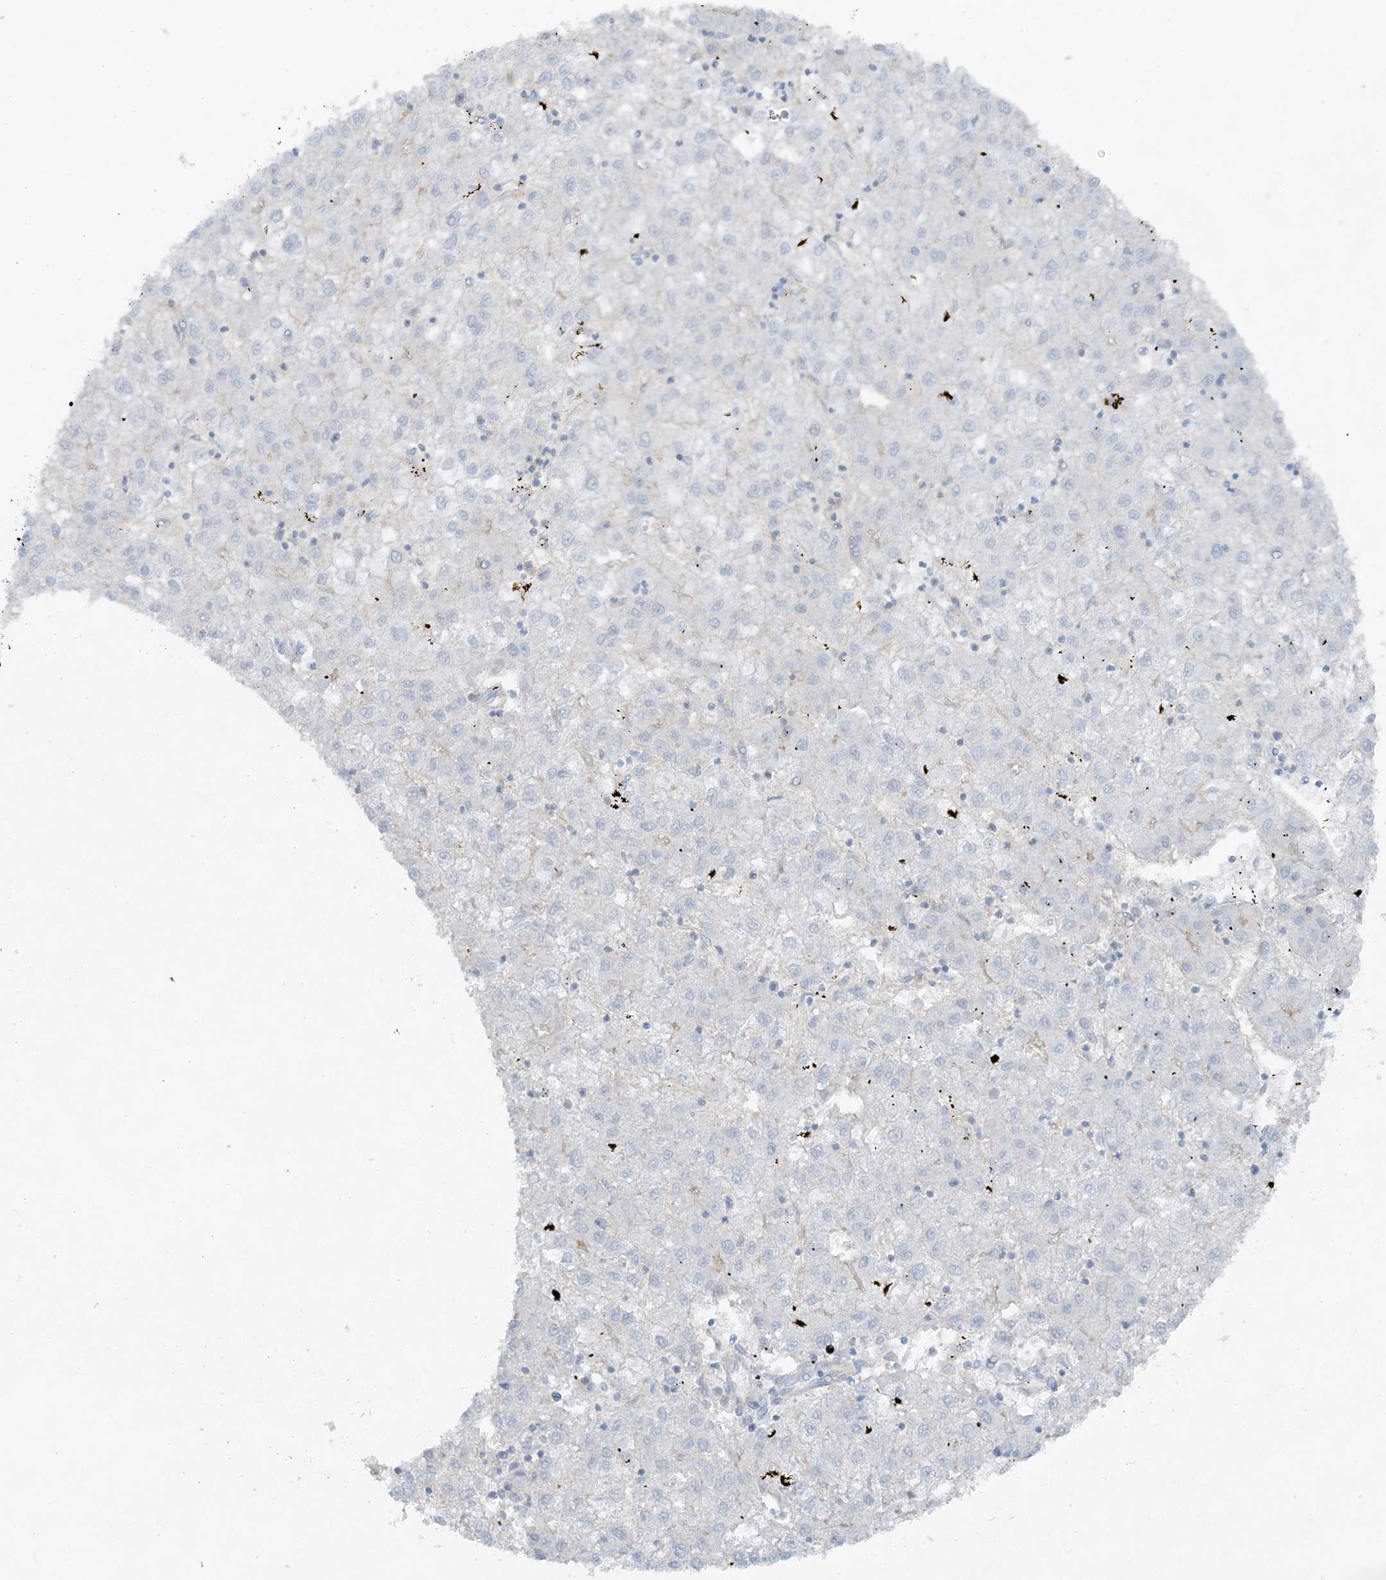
{"staining": {"intensity": "negative", "quantity": "none", "location": "none"}, "tissue": "liver cancer", "cell_type": "Tumor cells", "image_type": "cancer", "snomed": [{"axis": "morphology", "description": "Carcinoma, Hepatocellular, NOS"}, {"axis": "topography", "description": "Liver"}], "caption": "Liver cancer (hepatocellular carcinoma) stained for a protein using immunohistochemistry (IHC) exhibits no positivity tumor cells.", "gene": "ATP11A", "patient": {"sex": "male", "age": 72}}